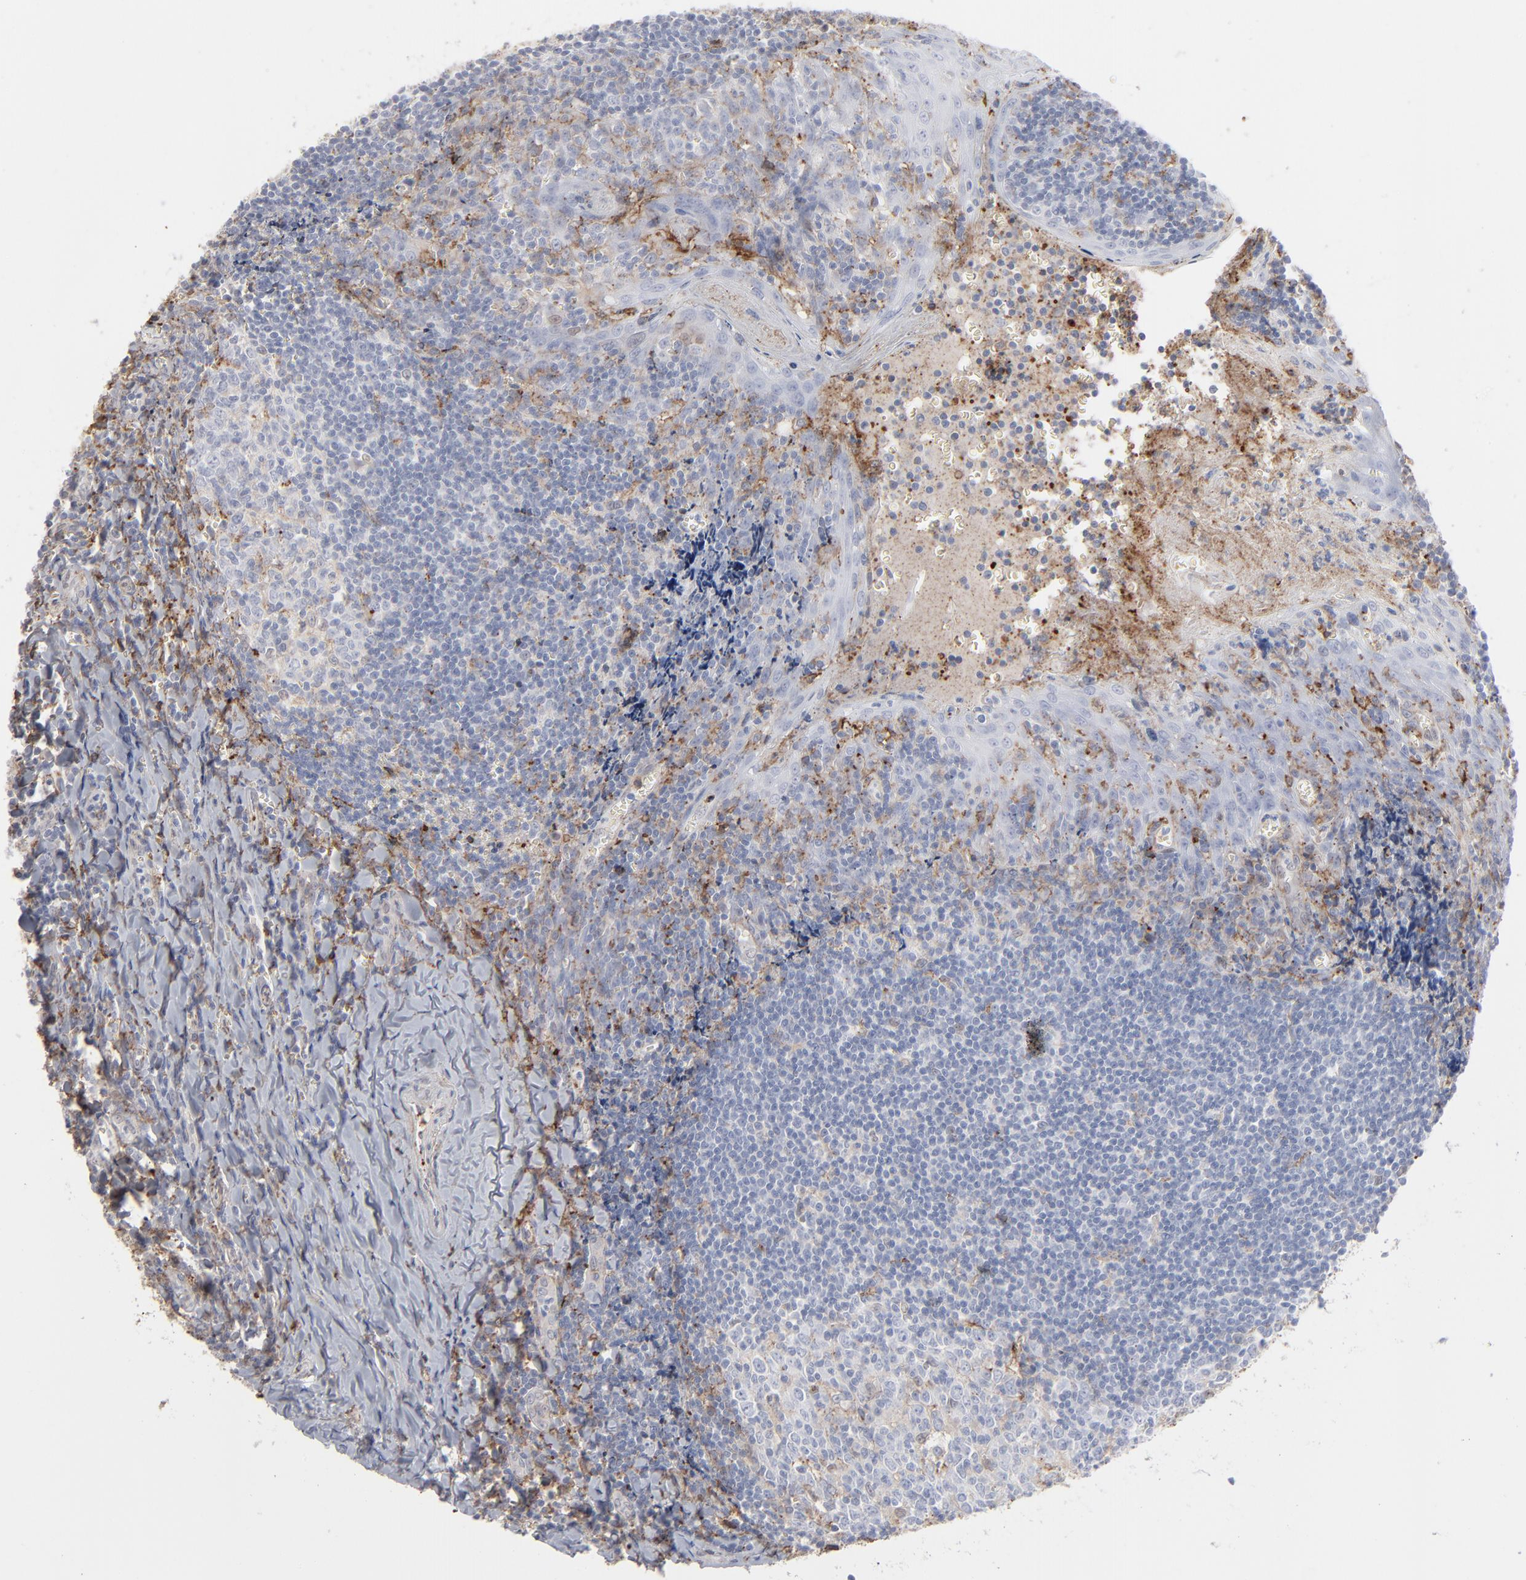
{"staining": {"intensity": "weak", "quantity": "25%-75%", "location": "cytoplasmic/membranous"}, "tissue": "tonsil", "cell_type": "Germinal center cells", "image_type": "normal", "snomed": [{"axis": "morphology", "description": "Normal tissue, NOS"}, {"axis": "topography", "description": "Tonsil"}], "caption": "Germinal center cells show weak cytoplasmic/membranous positivity in about 25%-75% of cells in benign tonsil. The protein of interest is shown in brown color, while the nuclei are stained blue.", "gene": "ANXA5", "patient": {"sex": "male", "age": 20}}